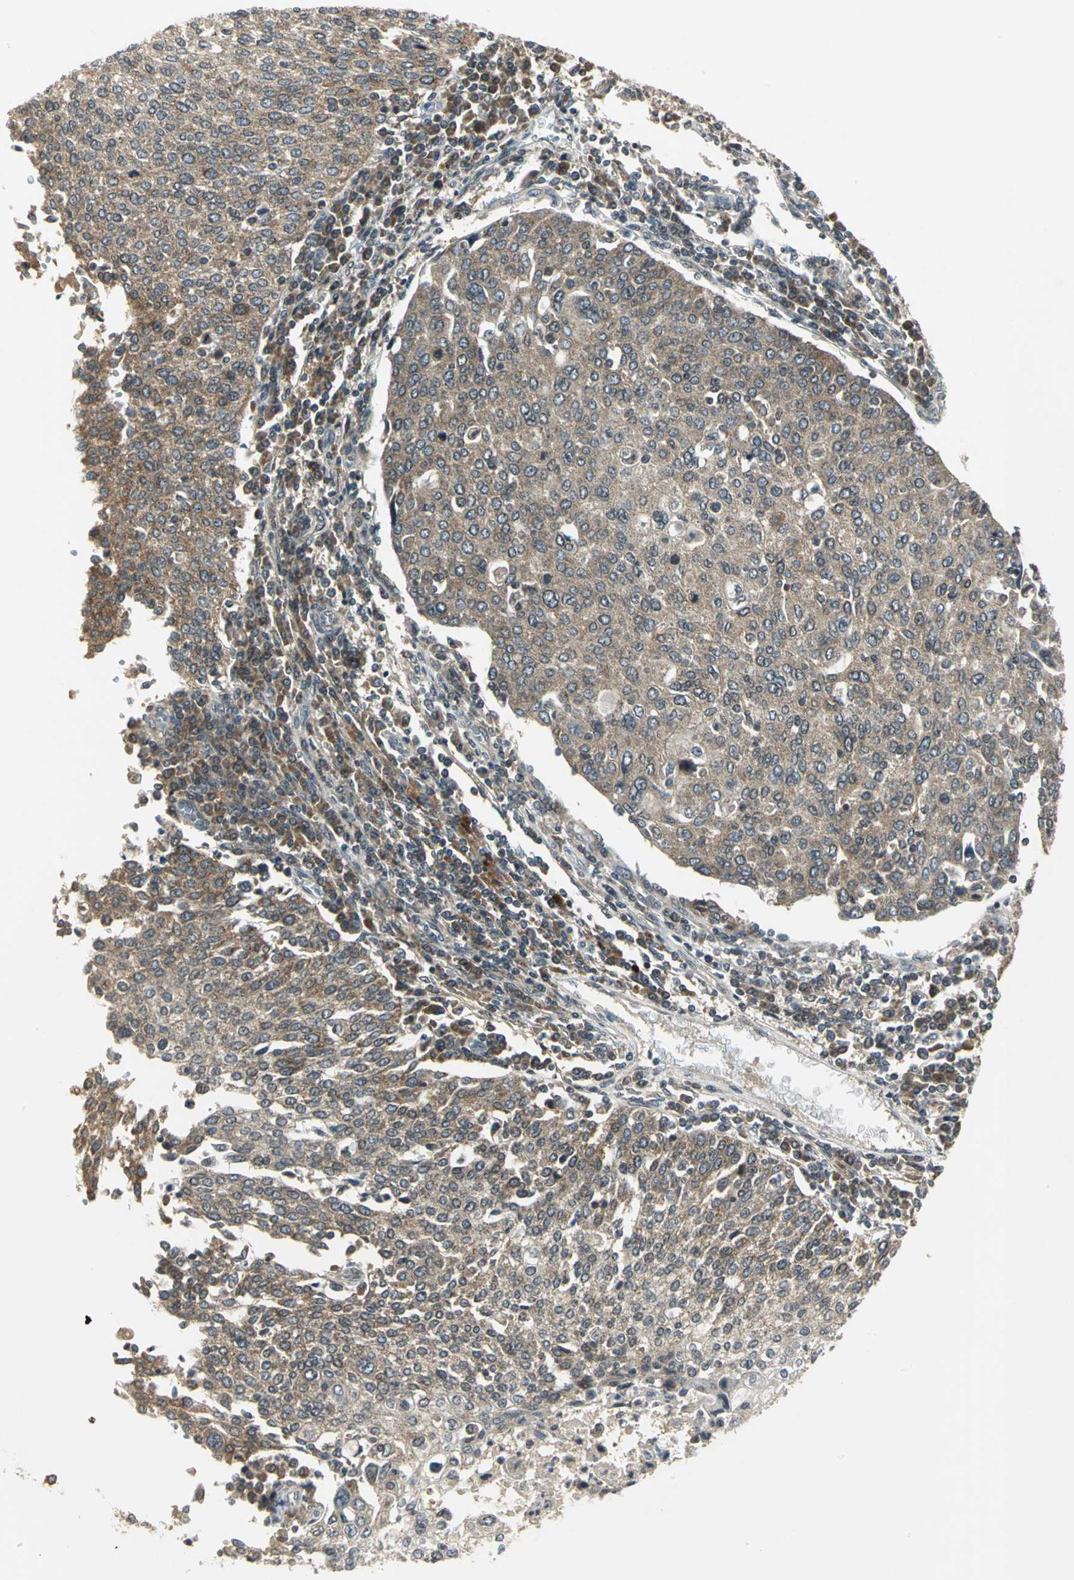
{"staining": {"intensity": "weak", "quantity": ">75%", "location": "cytoplasmic/membranous"}, "tissue": "cervical cancer", "cell_type": "Tumor cells", "image_type": "cancer", "snomed": [{"axis": "morphology", "description": "Squamous cell carcinoma, NOS"}, {"axis": "topography", "description": "Cervix"}], "caption": "An immunohistochemistry image of tumor tissue is shown. Protein staining in brown highlights weak cytoplasmic/membranous positivity in cervical squamous cell carcinoma within tumor cells.", "gene": "MAPK8IP3", "patient": {"sex": "female", "age": 40}}